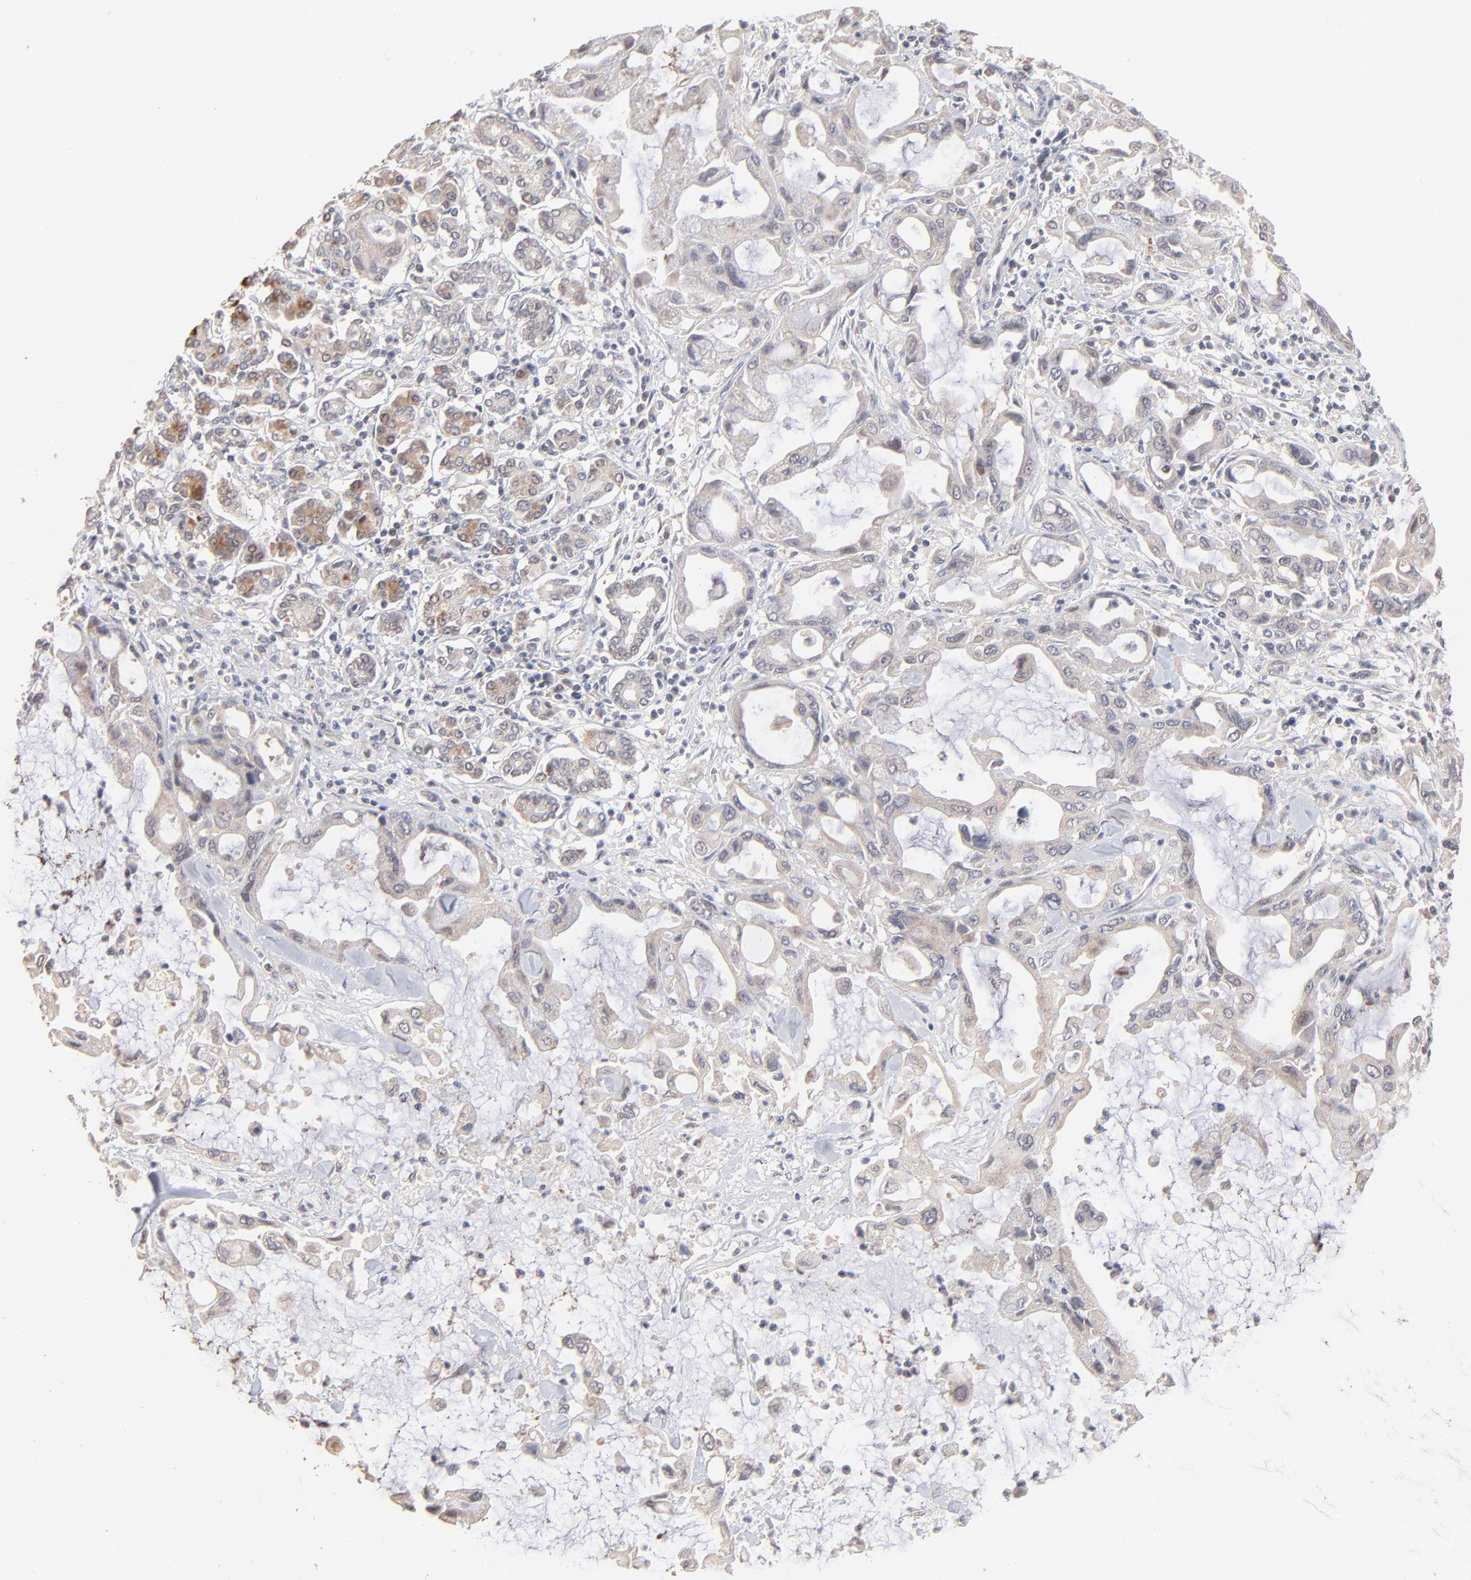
{"staining": {"intensity": "negative", "quantity": "none", "location": "none"}, "tissue": "pancreatic cancer", "cell_type": "Tumor cells", "image_type": "cancer", "snomed": [{"axis": "morphology", "description": "Adenocarcinoma, NOS"}, {"axis": "topography", "description": "Pancreas"}], "caption": "A micrograph of human pancreatic cancer is negative for staining in tumor cells. Nuclei are stained in blue.", "gene": "MSL2", "patient": {"sex": "female", "age": 57}}